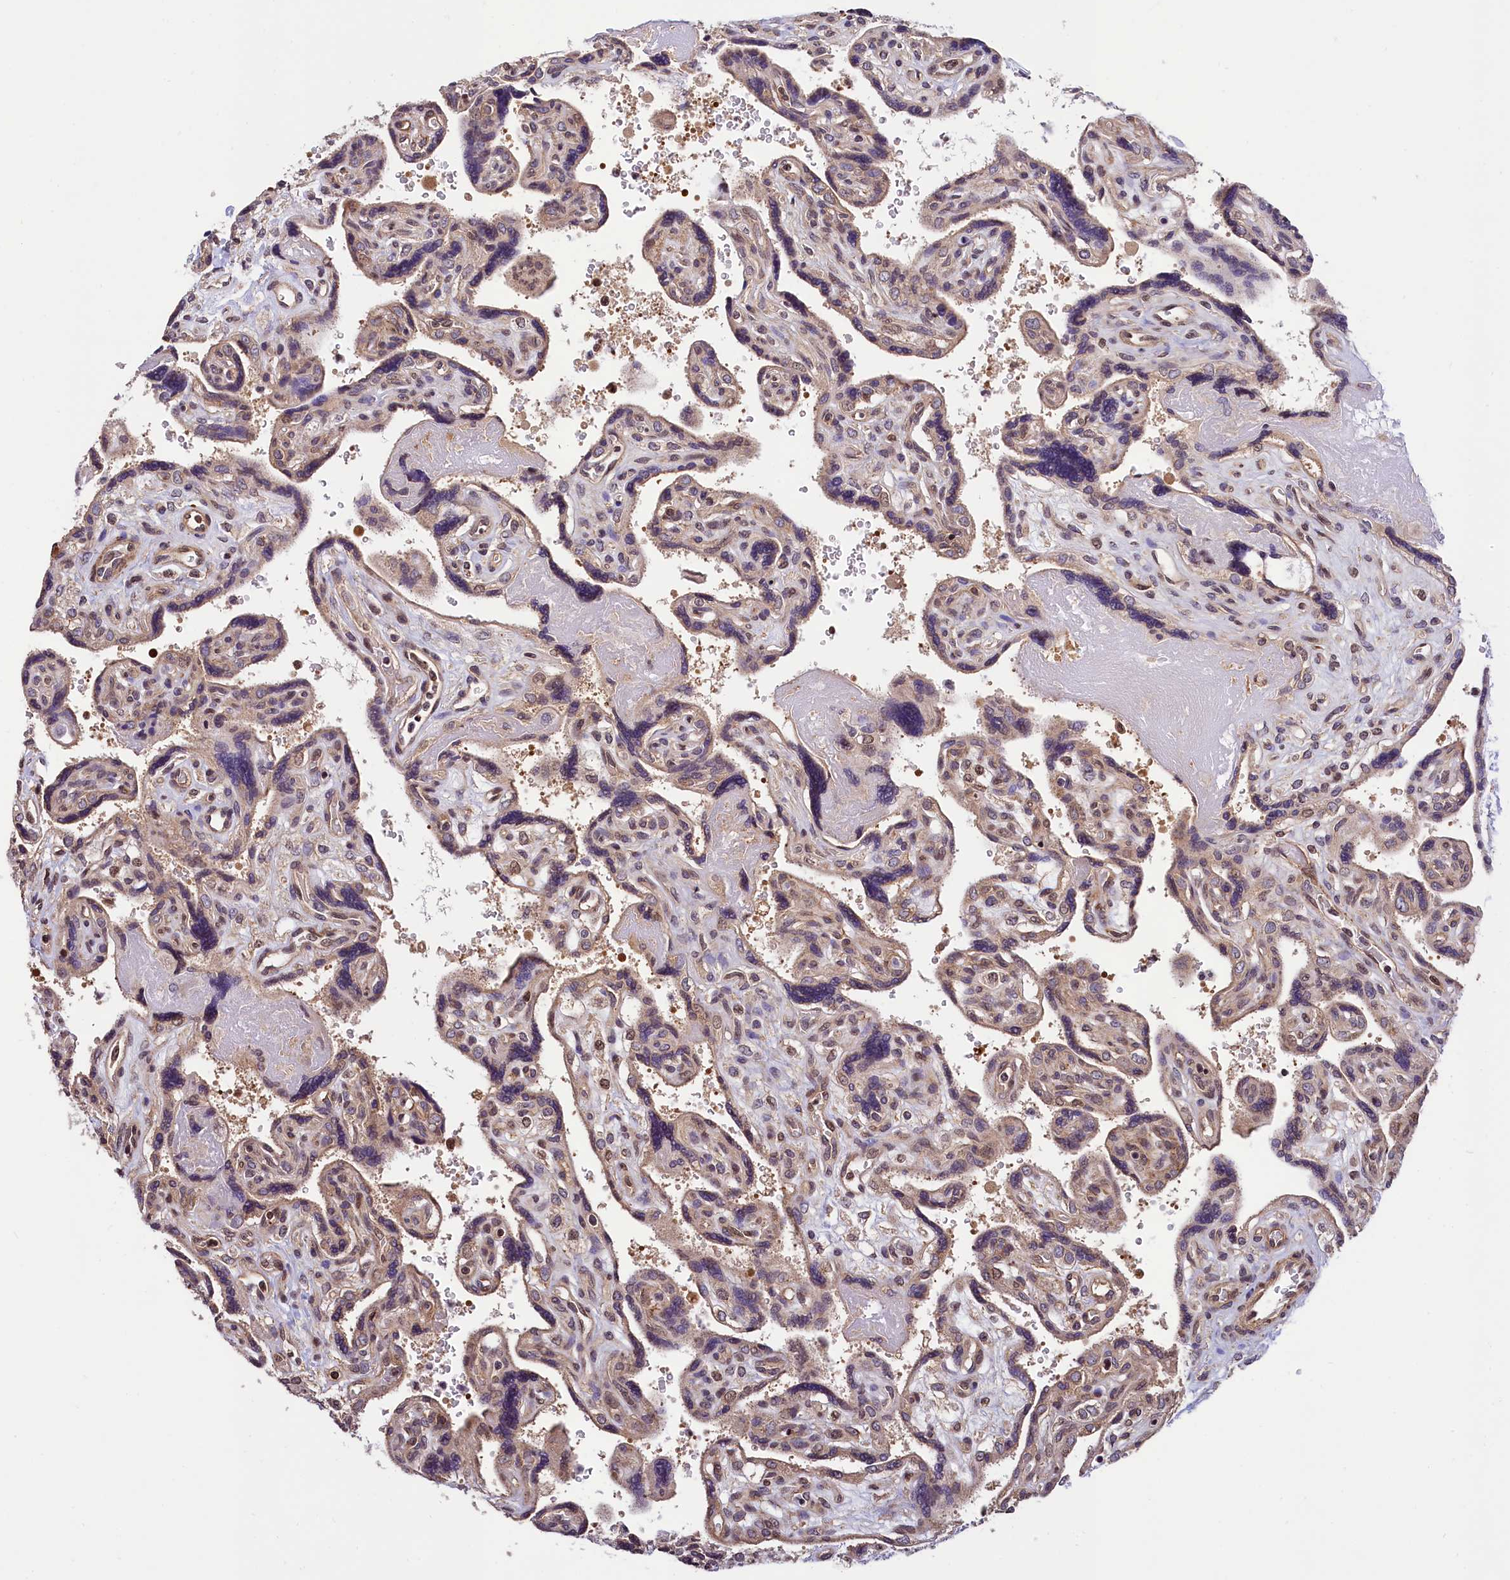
{"staining": {"intensity": "moderate", "quantity": "<25%", "location": "cytoplasmic/membranous,nuclear"}, "tissue": "placenta", "cell_type": "Trophoblastic cells", "image_type": "normal", "snomed": [{"axis": "morphology", "description": "Normal tissue, NOS"}, {"axis": "topography", "description": "Placenta"}], "caption": "Immunohistochemical staining of unremarkable human placenta exhibits <25% levels of moderate cytoplasmic/membranous,nuclear protein expression in approximately <25% of trophoblastic cells.", "gene": "ZNF2", "patient": {"sex": "female", "age": 39}}